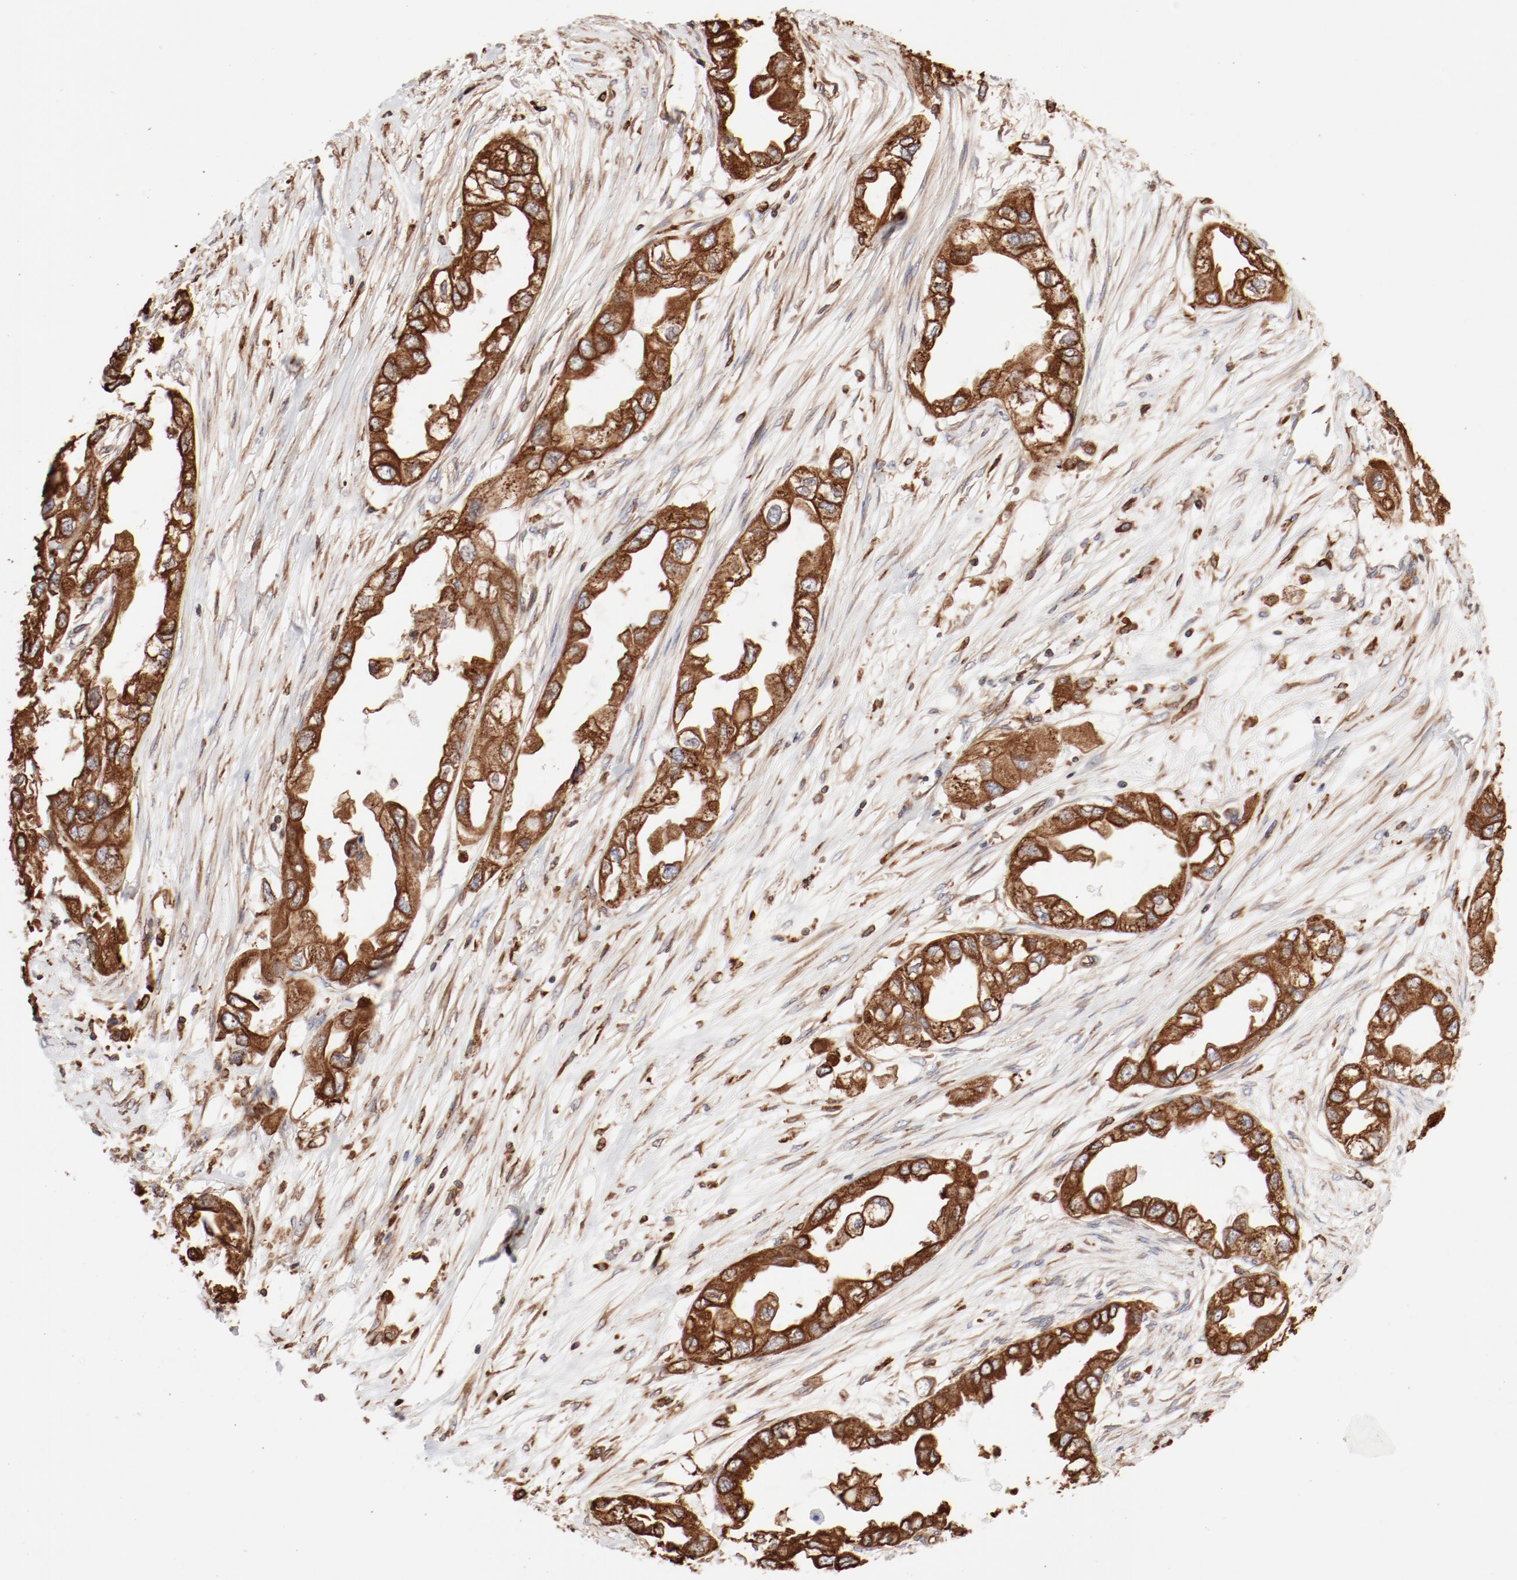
{"staining": {"intensity": "strong", "quantity": ">75%", "location": "cytoplasmic/membranous"}, "tissue": "endometrial cancer", "cell_type": "Tumor cells", "image_type": "cancer", "snomed": [{"axis": "morphology", "description": "Adenocarcinoma, NOS"}, {"axis": "topography", "description": "Endometrium"}], "caption": "A brown stain shows strong cytoplasmic/membranous positivity of a protein in endometrial cancer (adenocarcinoma) tumor cells. Using DAB (brown) and hematoxylin (blue) stains, captured at high magnification using brightfield microscopy.", "gene": "BCAP31", "patient": {"sex": "female", "age": 67}}